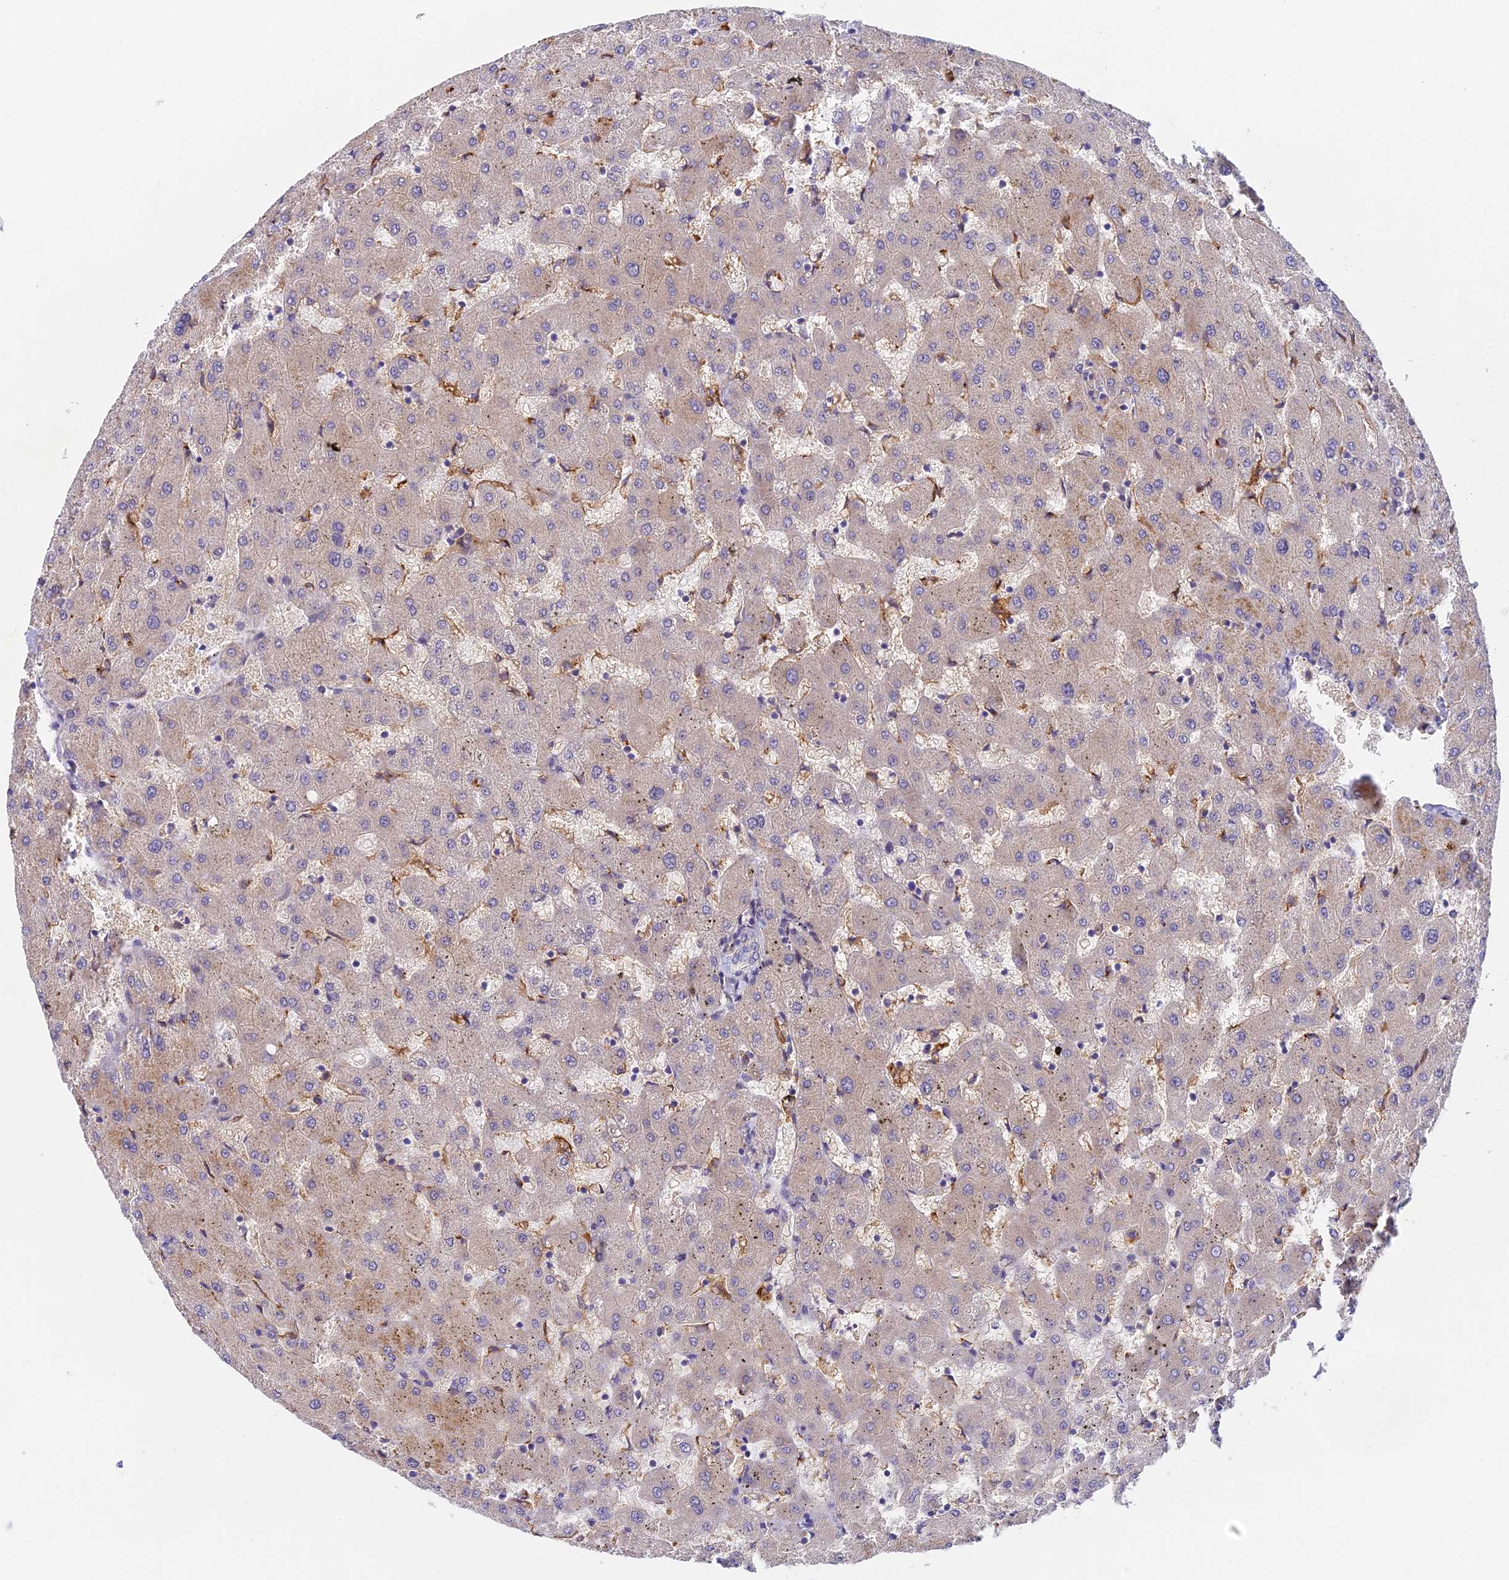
{"staining": {"intensity": "negative", "quantity": "none", "location": "none"}, "tissue": "liver", "cell_type": "Cholangiocytes", "image_type": "normal", "snomed": [{"axis": "morphology", "description": "Normal tissue, NOS"}, {"axis": "topography", "description": "Liver"}], "caption": "The micrograph demonstrates no significant staining in cholangiocytes of liver.", "gene": "NSMCE1", "patient": {"sex": "female", "age": 63}}